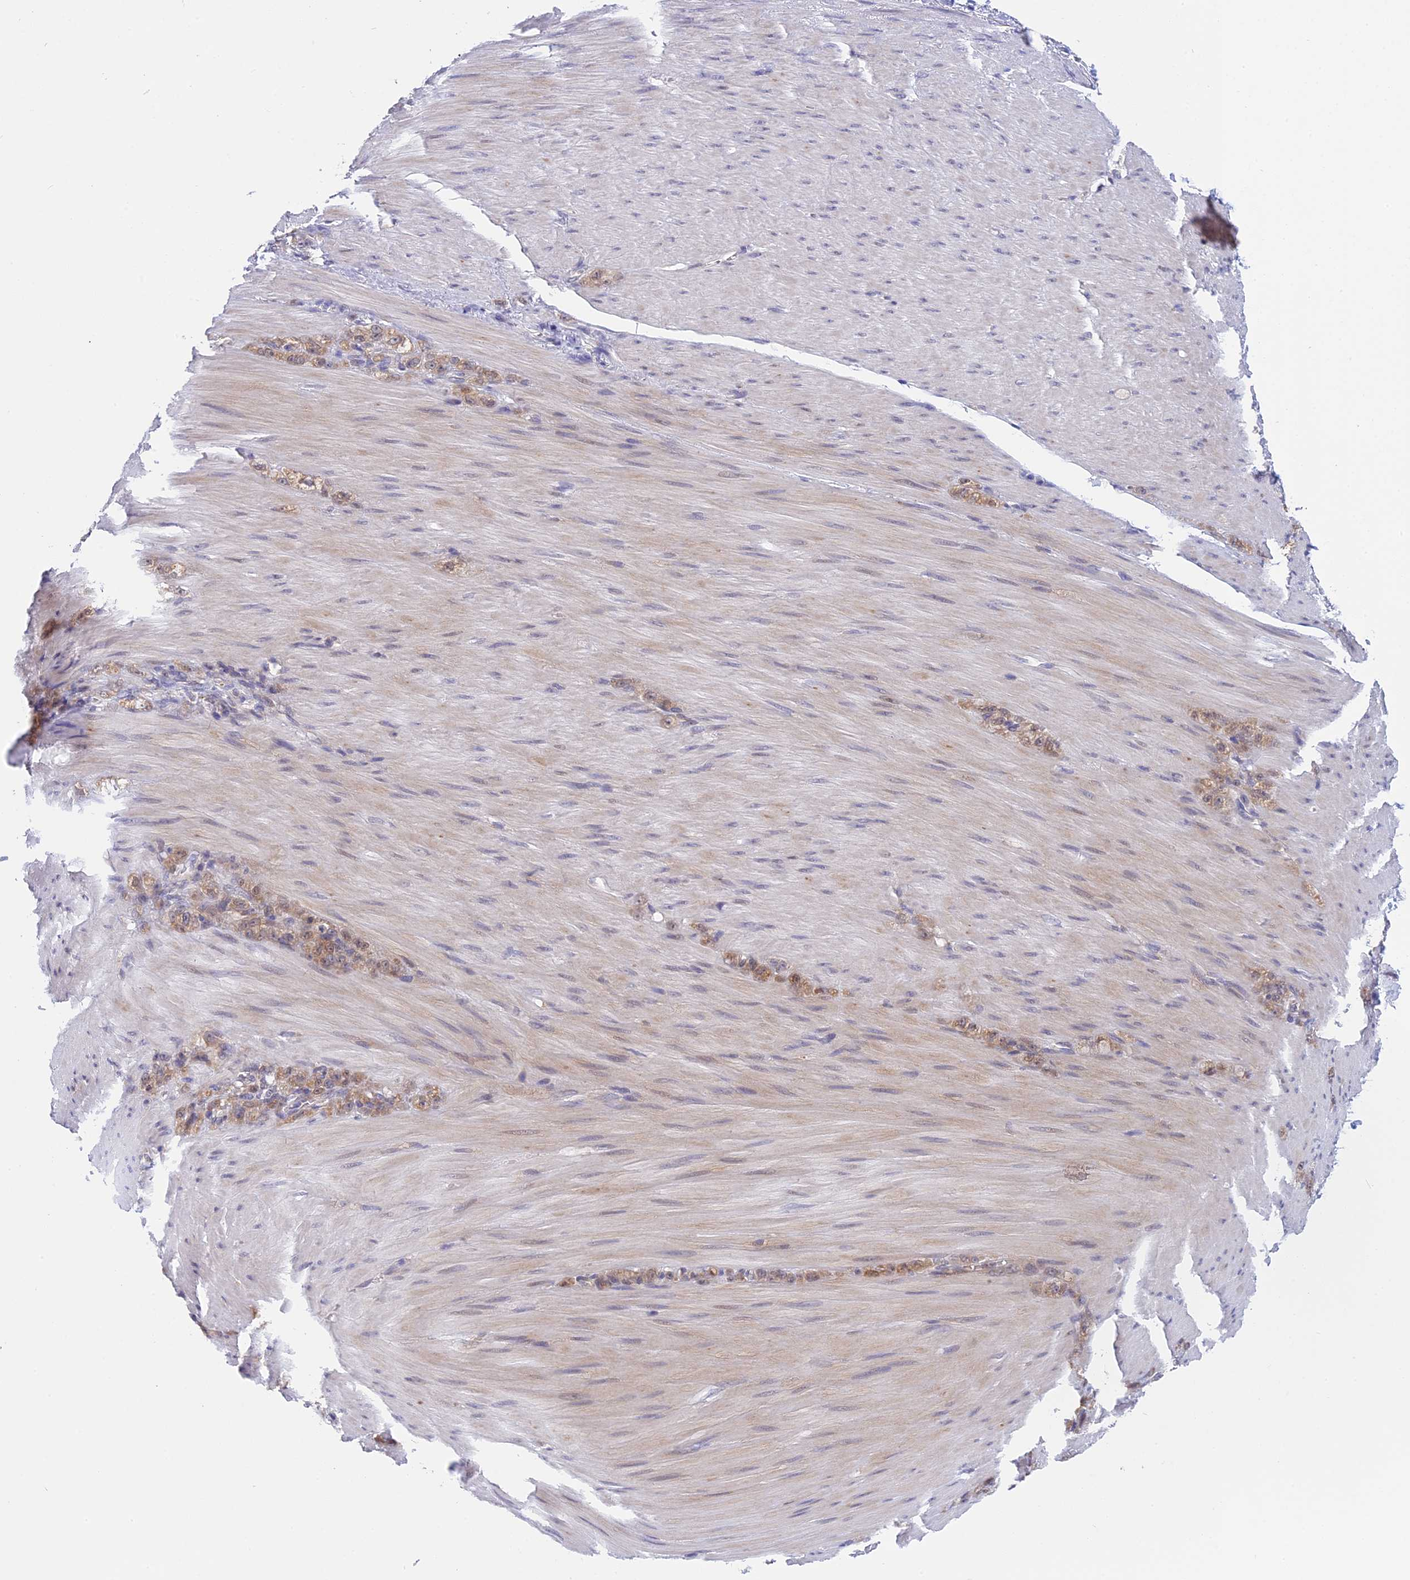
{"staining": {"intensity": "weak", "quantity": ">75%", "location": "cytoplasmic/membranous,nuclear"}, "tissue": "stomach cancer", "cell_type": "Tumor cells", "image_type": "cancer", "snomed": [{"axis": "morphology", "description": "Normal tissue, NOS"}, {"axis": "morphology", "description": "Adenocarcinoma, NOS"}, {"axis": "topography", "description": "Stomach"}], "caption": "Immunohistochemical staining of adenocarcinoma (stomach) demonstrates weak cytoplasmic/membranous and nuclear protein positivity in approximately >75% of tumor cells. Immunohistochemistry (ihc) stains the protein of interest in brown and the nuclei are stained blue.", "gene": "KCTD14", "patient": {"sex": "male", "age": 82}}